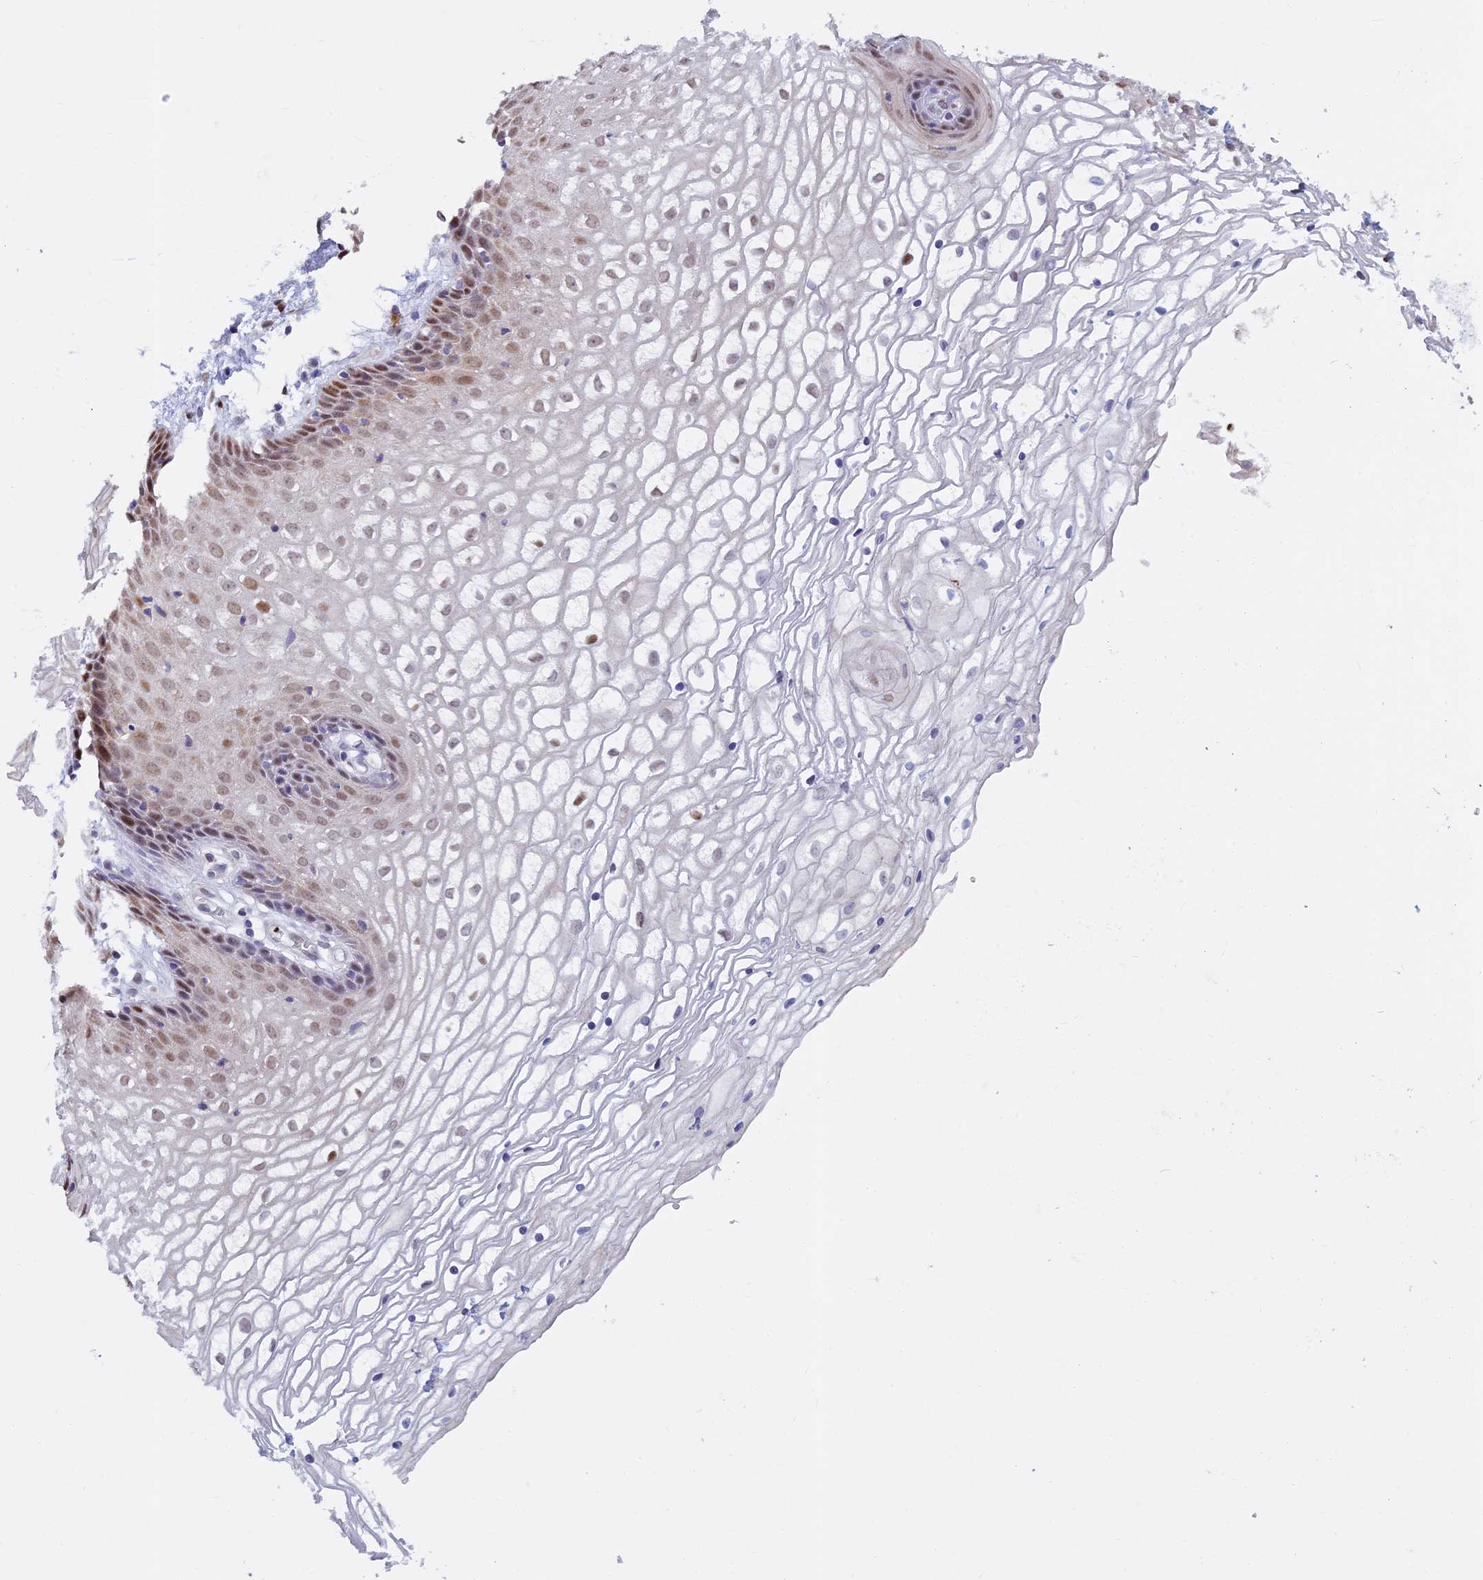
{"staining": {"intensity": "moderate", "quantity": "<25%", "location": "nuclear"}, "tissue": "vagina", "cell_type": "Squamous epithelial cells", "image_type": "normal", "snomed": [{"axis": "morphology", "description": "Normal tissue, NOS"}, {"axis": "topography", "description": "Vagina"}], "caption": "Approximately <25% of squamous epithelial cells in normal vagina demonstrate moderate nuclear protein staining as visualized by brown immunohistochemical staining.", "gene": "ACSS1", "patient": {"sex": "female", "age": 34}}